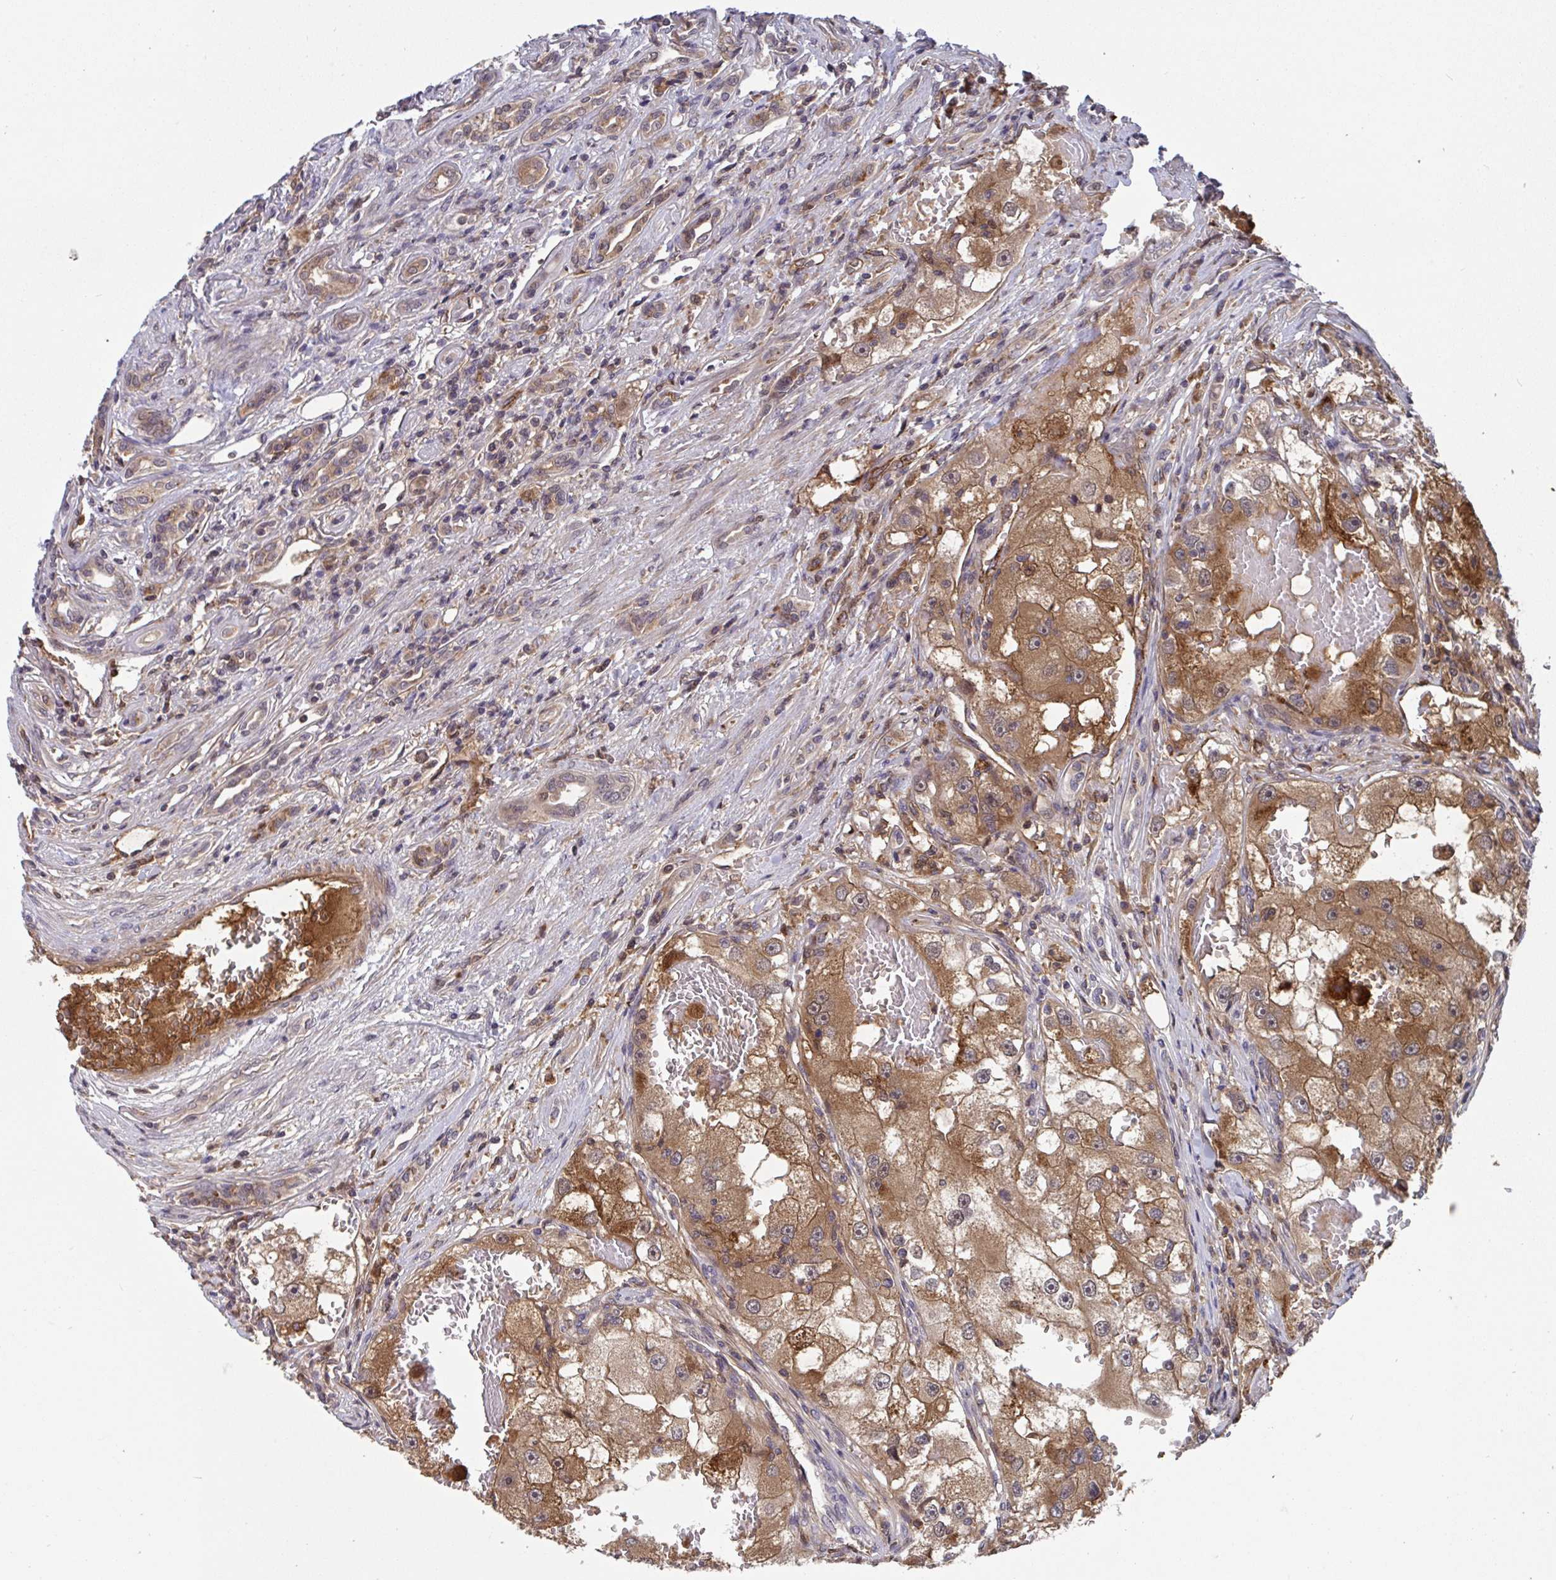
{"staining": {"intensity": "moderate", "quantity": ">75%", "location": "cytoplasmic/membranous"}, "tissue": "renal cancer", "cell_type": "Tumor cells", "image_type": "cancer", "snomed": [{"axis": "morphology", "description": "Adenocarcinoma, NOS"}, {"axis": "topography", "description": "Kidney"}], "caption": "IHC micrograph of neoplastic tissue: renal cancer (adenocarcinoma) stained using IHC shows medium levels of moderate protein expression localized specifically in the cytoplasmic/membranous of tumor cells, appearing as a cytoplasmic/membranous brown color.", "gene": "TIGAR", "patient": {"sex": "male", "age": 63}}